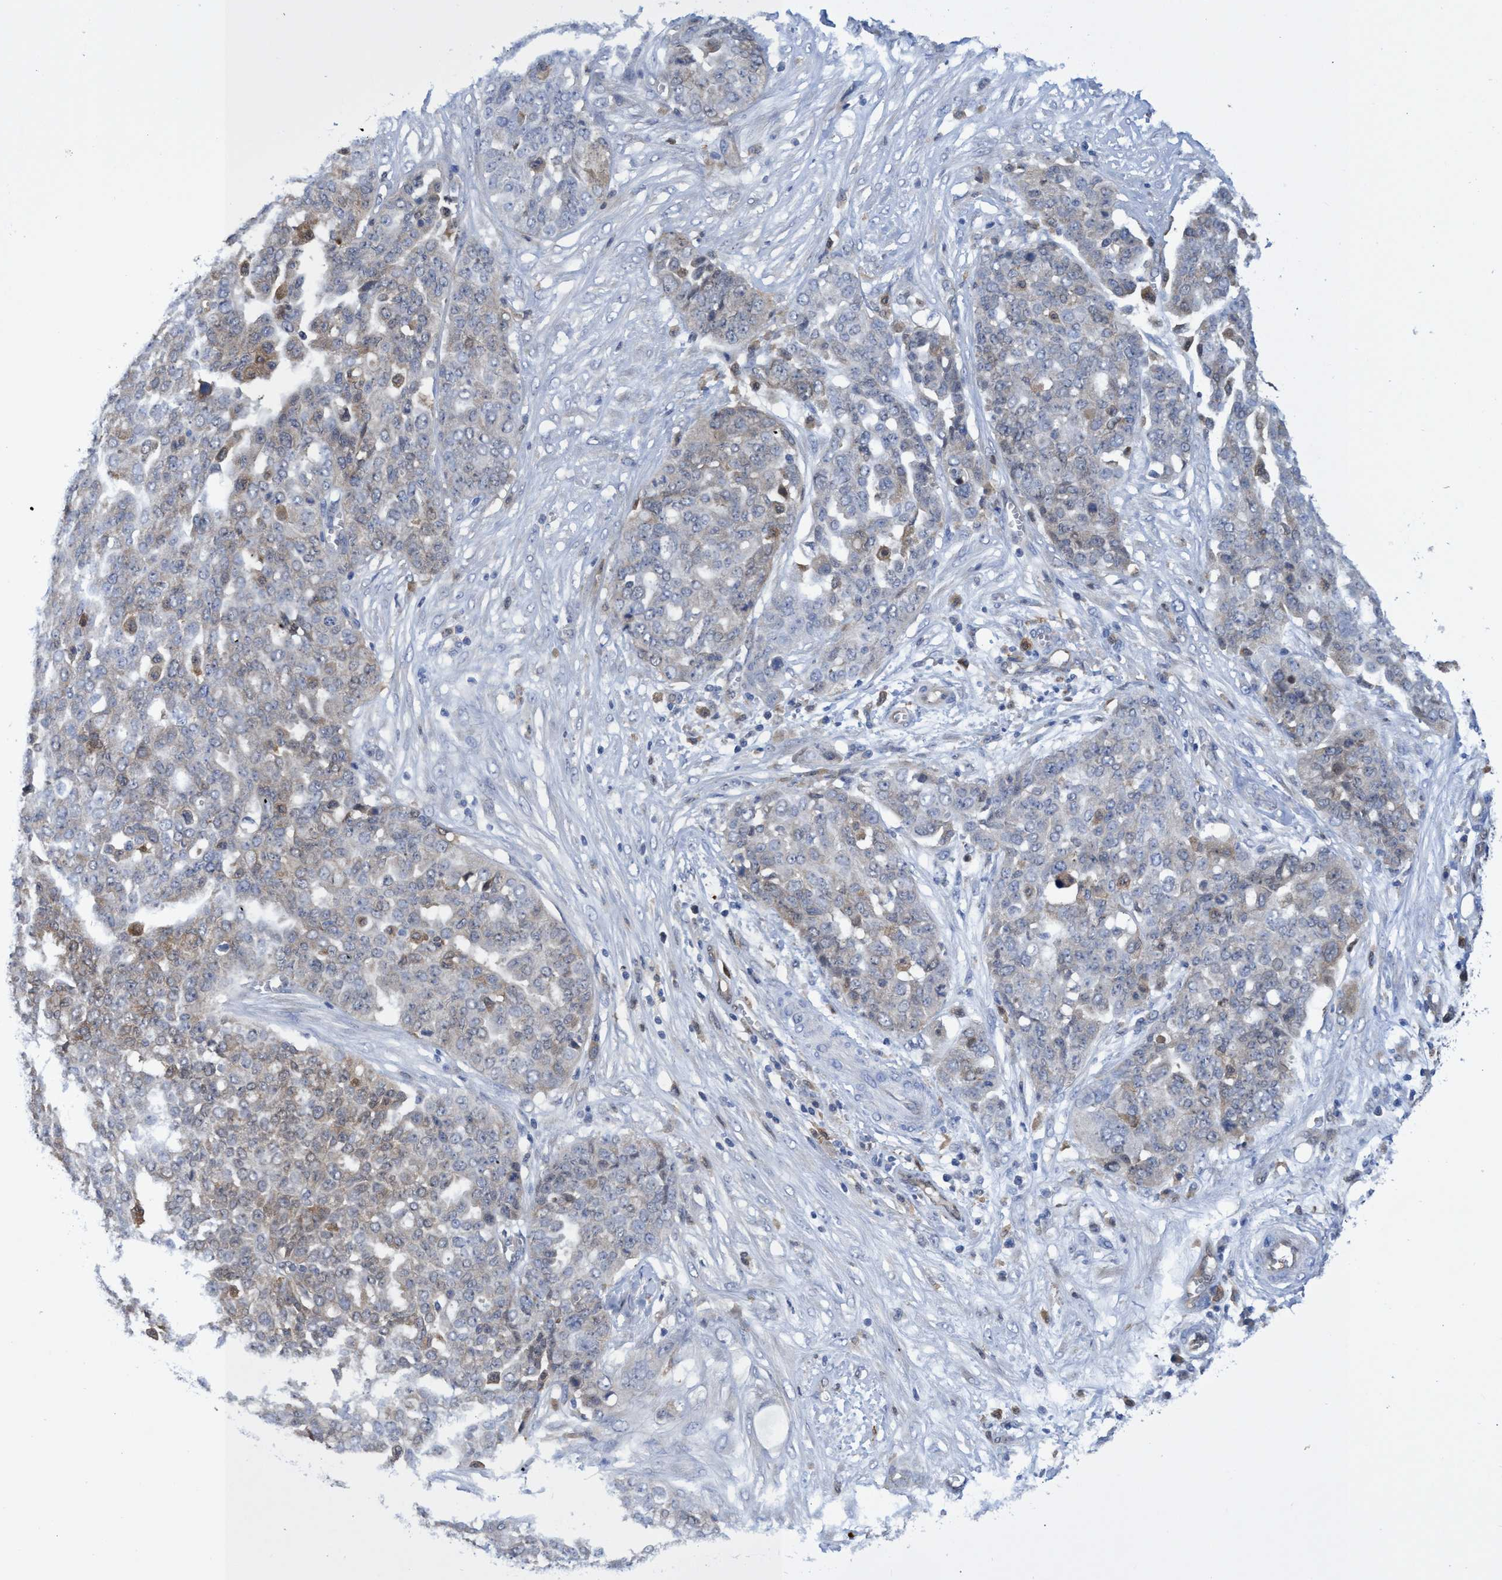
{"staining": {"intensity": "weak", "quantity": "<25%", "location": "cytoplasmic/membranous"}, "tissue": "ovarian cancer", "cell_type": "Tumor cells", "image_type": "cancer", "snomed": [{"axis": "morphology", "description": "Cystadenocarcinoma, serous, NOS"}, {"axis": "topography", "description": "Soft tissue"}, {"axis": "topography", "description": "Ovary"}], "caption": "Ovarian cancer was stained to show a protein in brown. There is no significant positivity in tumor cells.", "gene": "PNPO", "patient": {"sex": "female", "age": 57}}